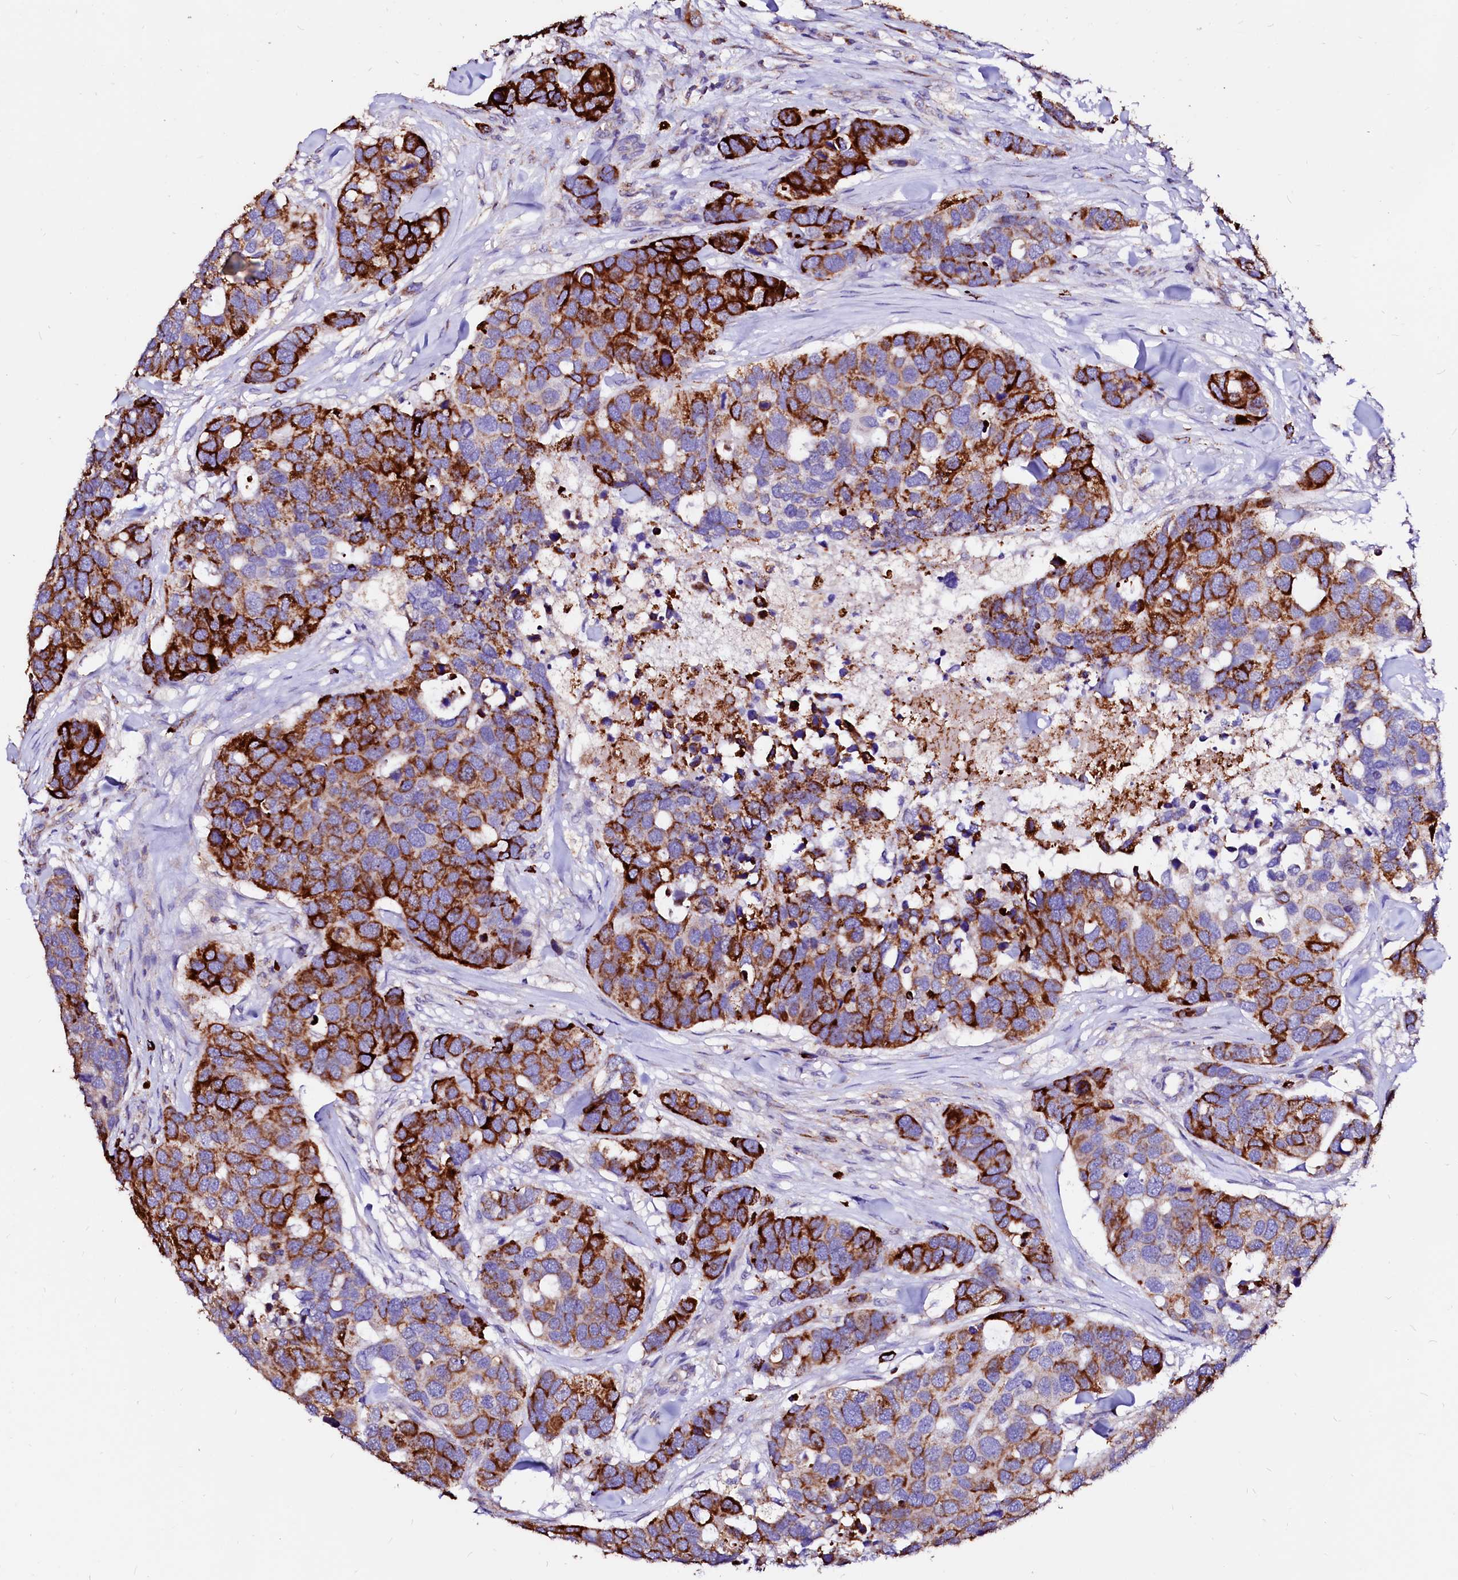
{"staining": {"intensity": "strong", "quantity": "25%-75%", "location": "cytoplasmic/membranous"}, "tissue": "breast cancer", "cell_type": "Tumor cells", "image_type": "cancer", "snomed": [{"axis": "morphology", "description": "Duct carcinoma"}, {"axis": "topography", "description": "Breast"}], "caption": "Tumor cells display high levels of strong cytoplasmic/membranous positivity in about 25%-75% of cells in human invasive ductal carcinoma (breast).", "gene": "MAOB", "patient": {"sex": "female", "age": 83}}